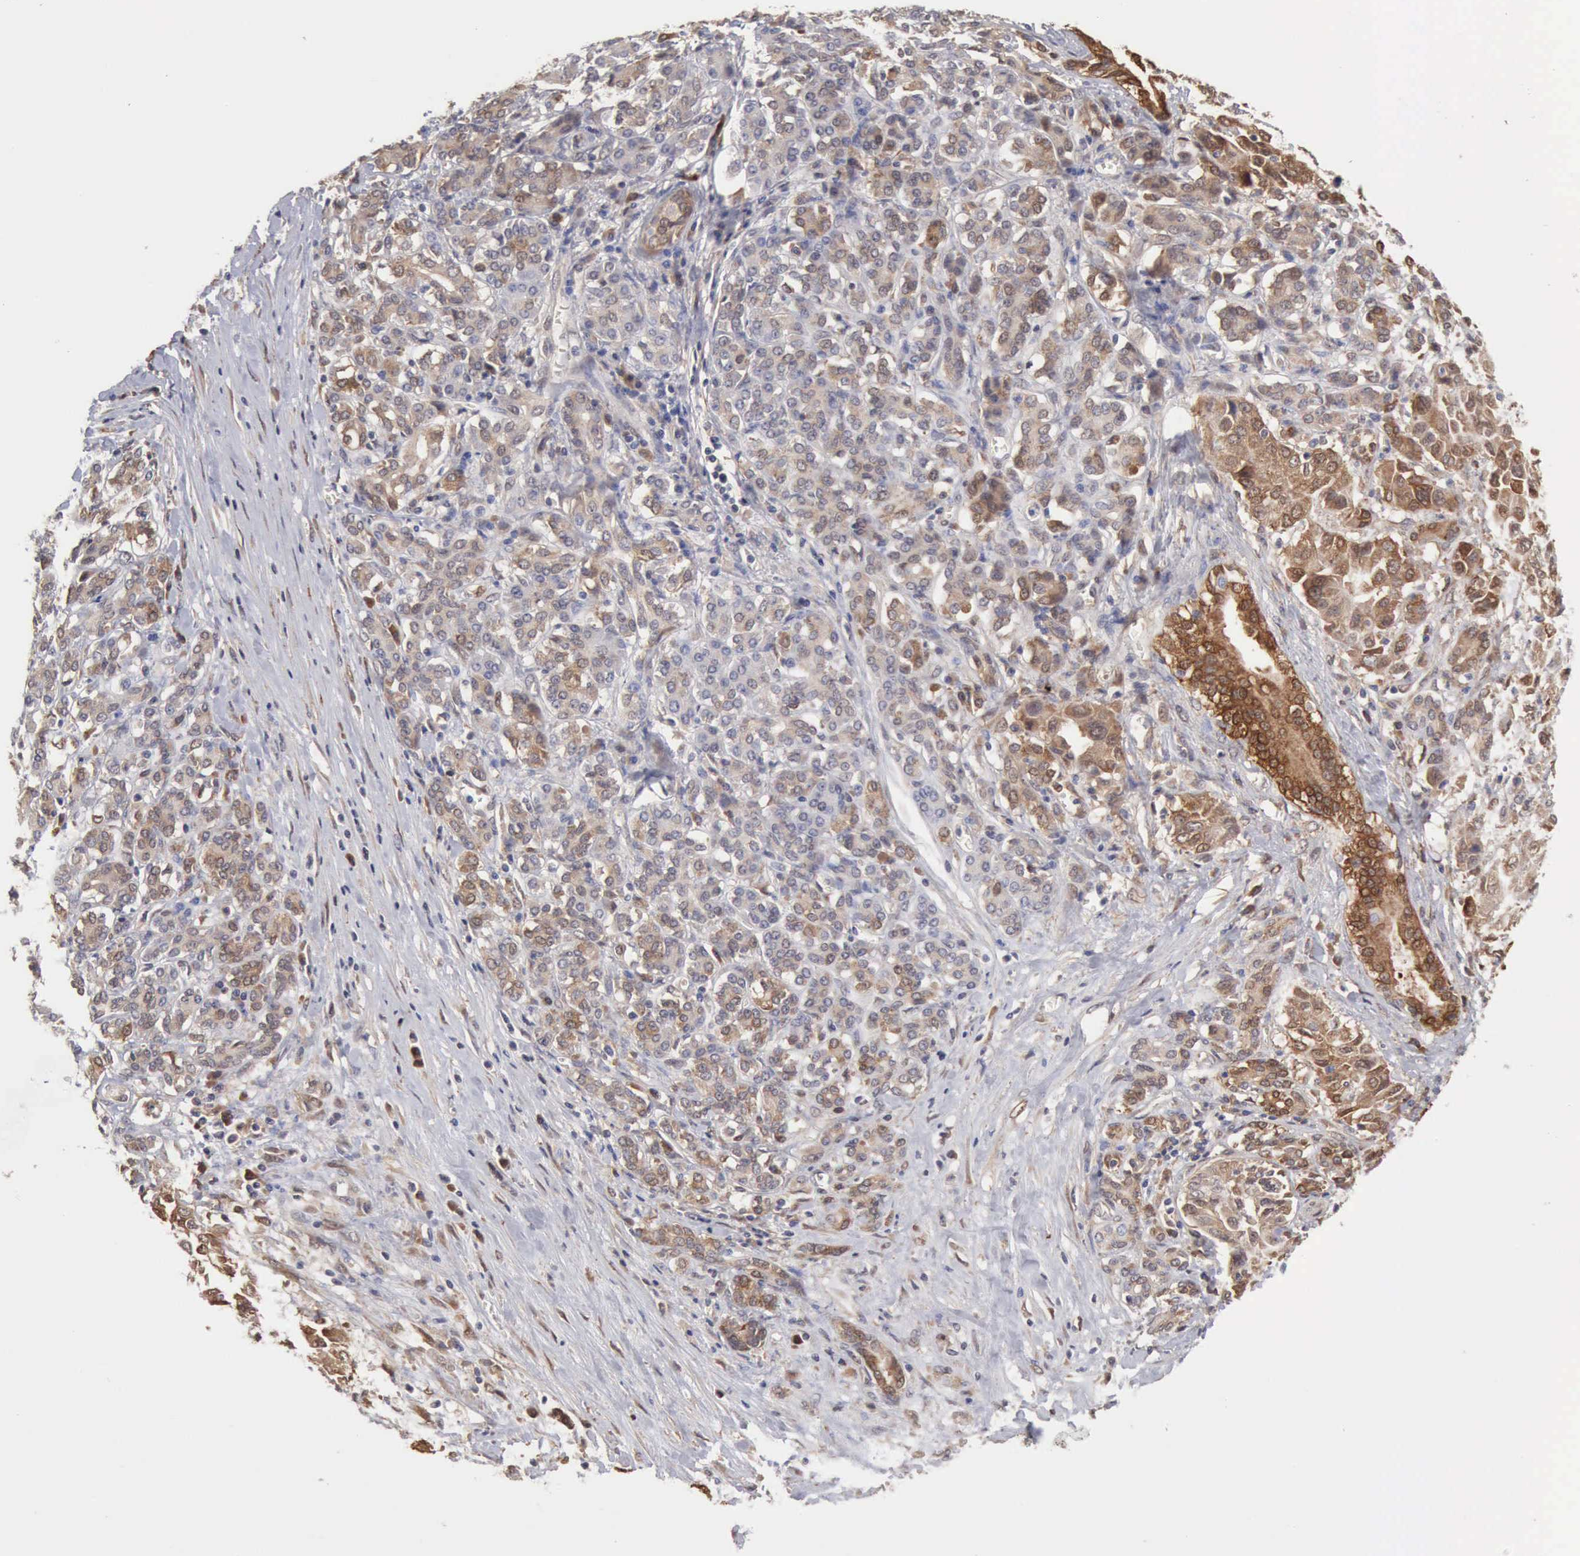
{"staining": {"intensity": "moderate", "quantity": ">75%", "location": "cytoplasmic/membranous"}, "tissue": "pancreatic cancer", "cell_type": "Tumor cells", "image_type": "cancer", "snomed": [{"axis": "morphology", "description": "Adenocarcinoma, NOS"}, {"axis": "topography", "description": "Pancreas"}], "caption": "Immunohistochemistry (IHC) (DAB) staining of human pancreatic cancer (adenocarcinoma) displays moderate cytoplasmic/membranous protein staining in approximately >75% of tumor cells.", "gene": "APOL2", "patient": {"sex": "female", "age": 52}}